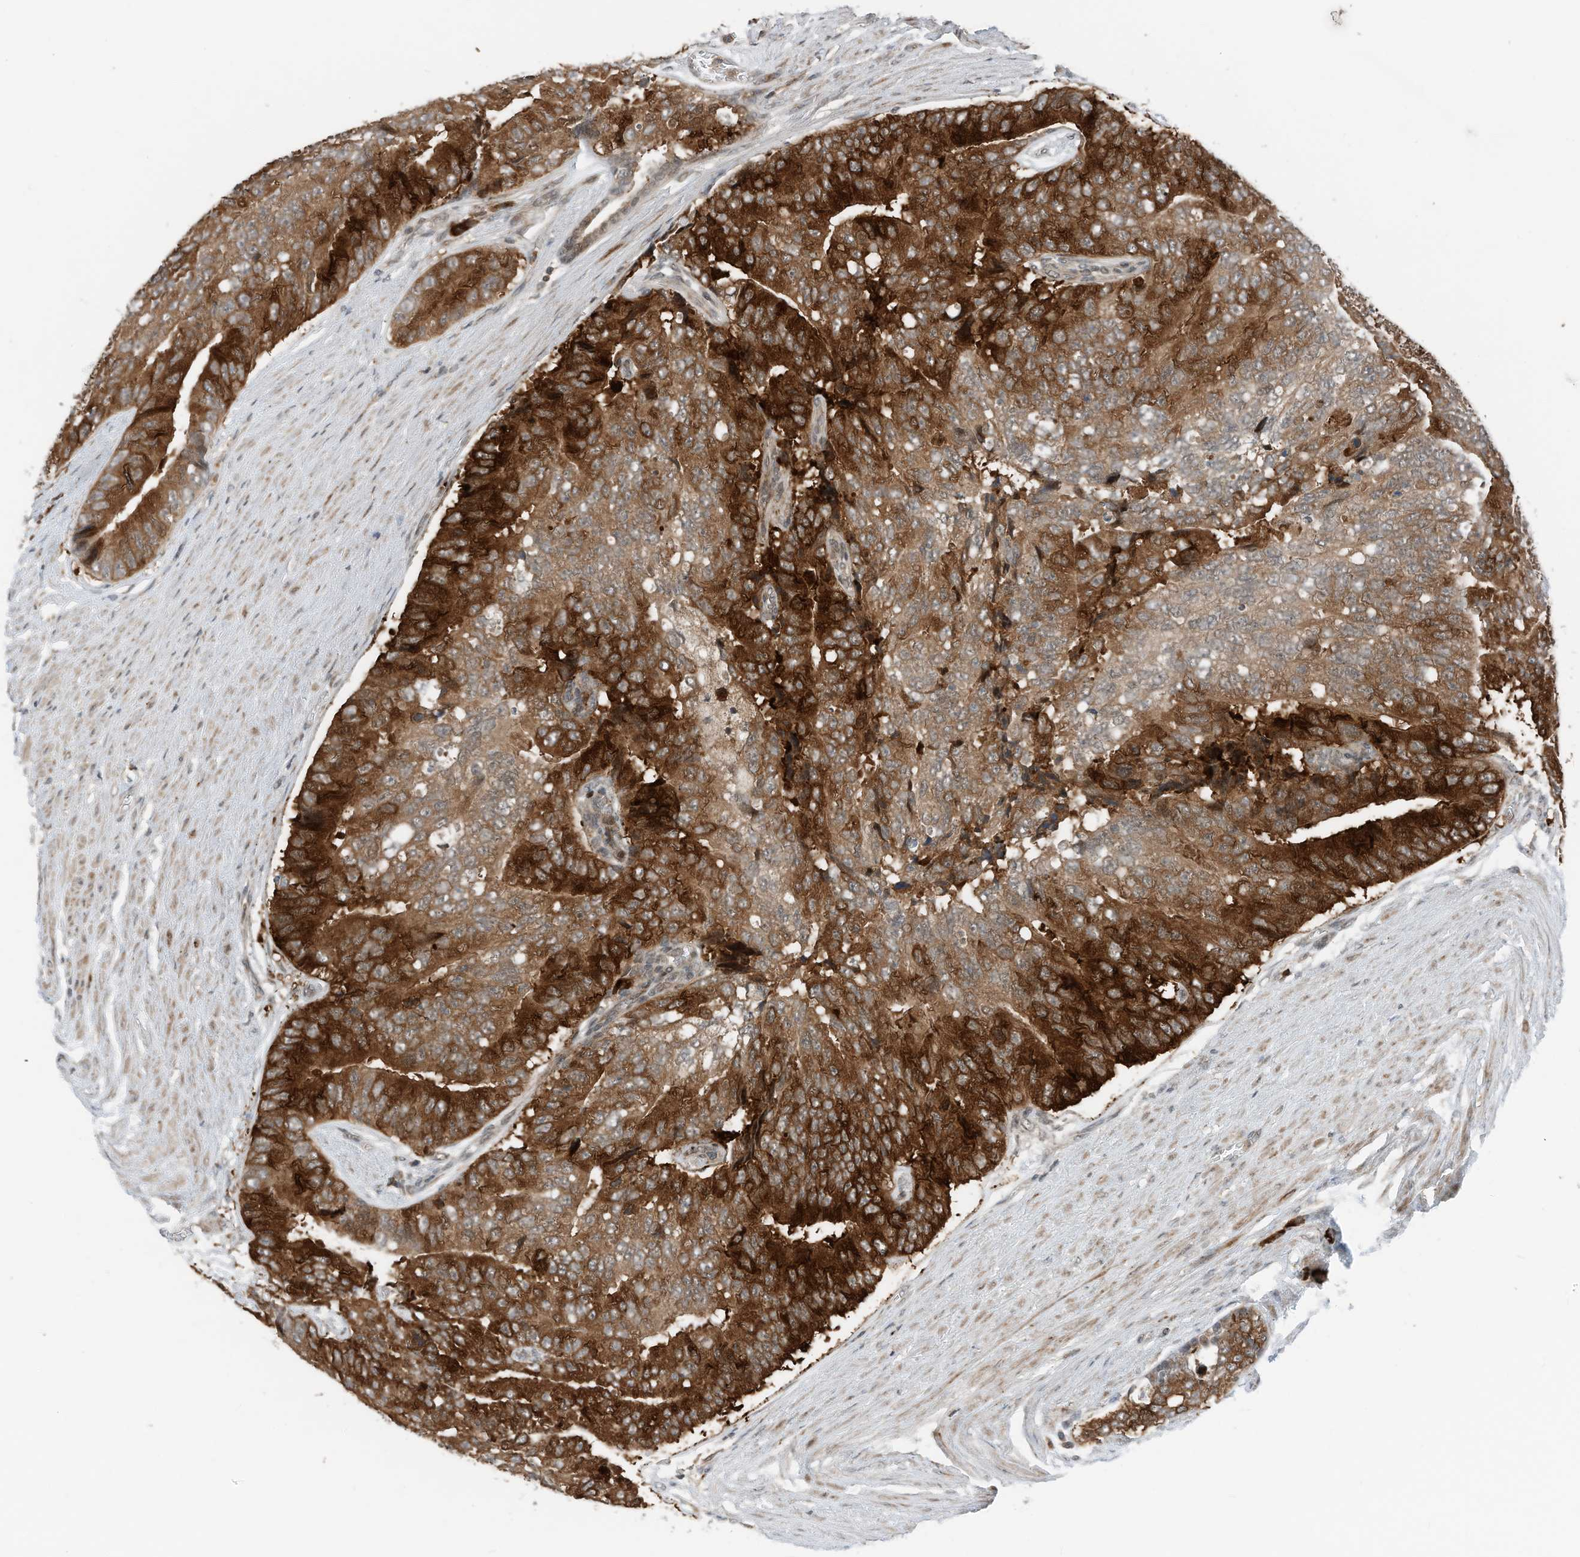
{"staining": {"intensity": "strong", "quantity": ">75%", "location": "cytoplasmic/membranous"}, "tissue": "prostate cancer", "cell_type": "Tumor cells", "image_type": "cancer", "snomed": [{"axis": "morphology", "description": "Adenocarcinoma, High grade"}, {"axis": "topography", "description": "Prostate"}], "caption": "This micrograph displays immunohistochemistry (IHC) staining of human prostate cancer, with high strong cytoplasmic/membranous positivity in about >75% of tumor cells.", "gene": "RMND1", "patient": {"sex": "male", "age": 70}}